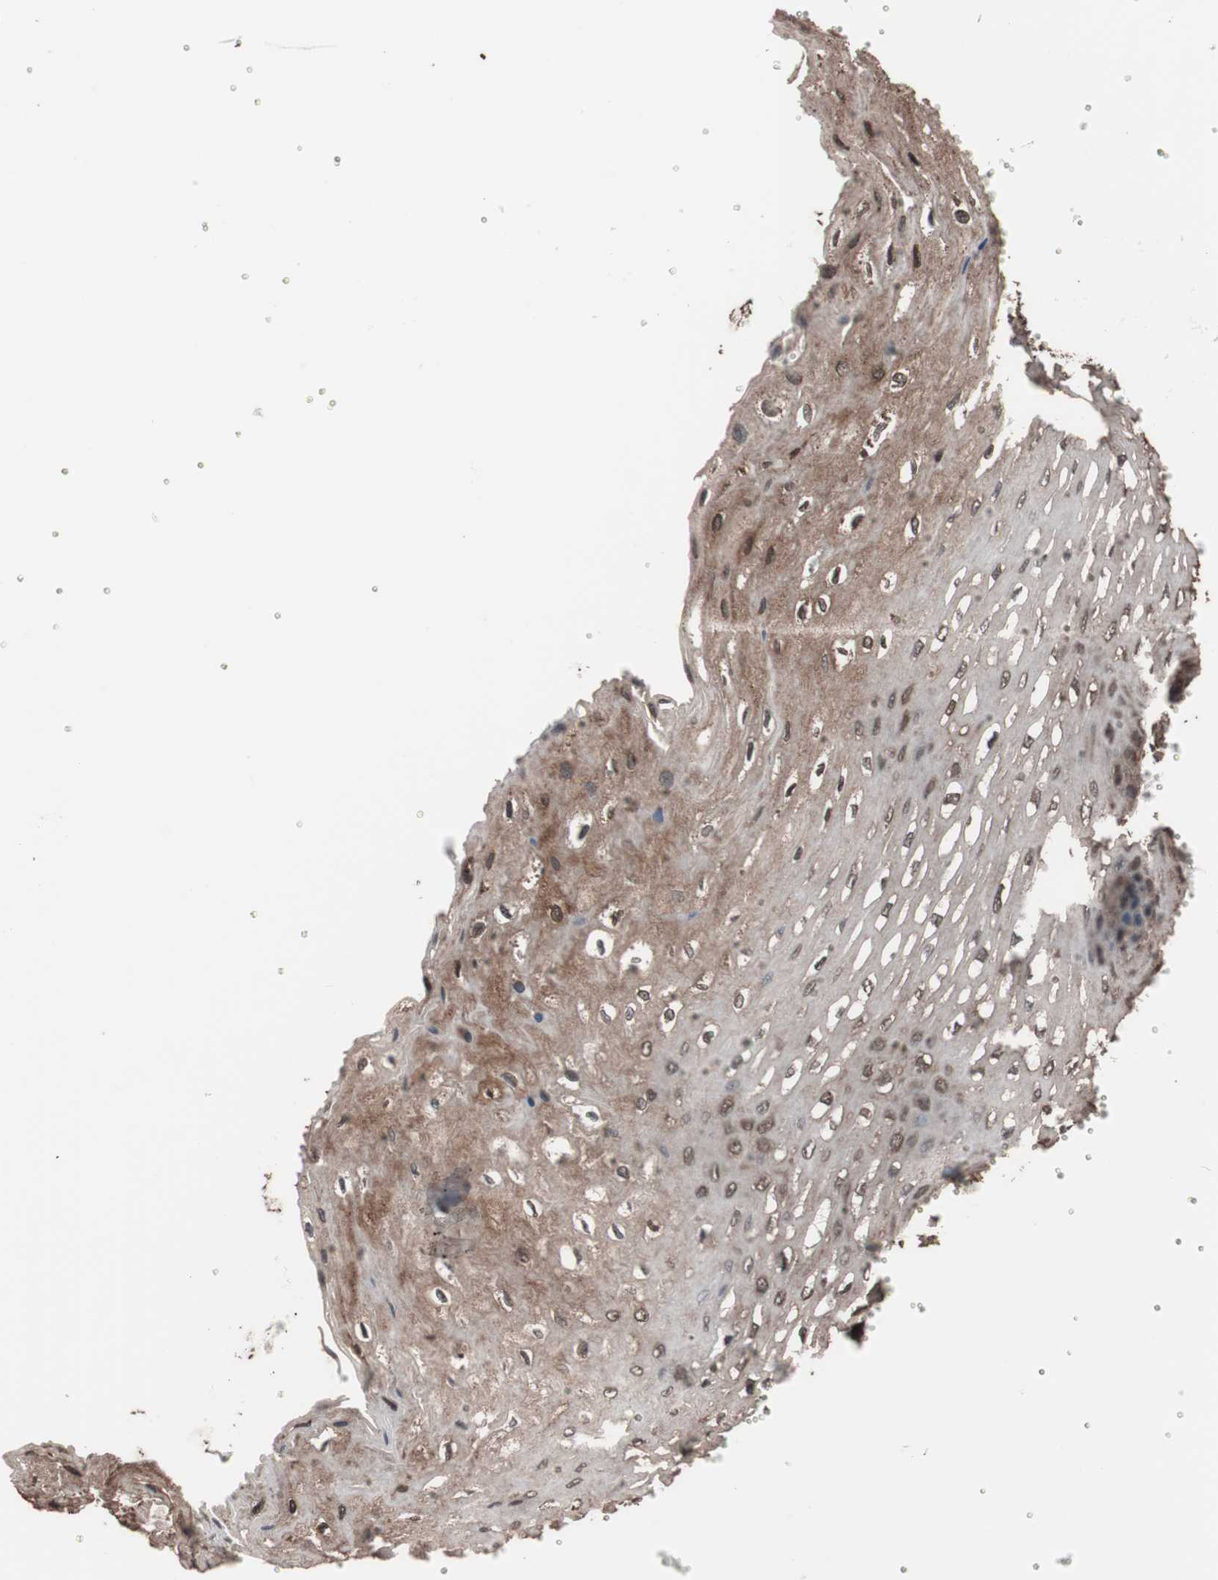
{"staining": {"intensity": "moderate", "quantity": ">75%", "location": "cytoplasmic/membranous,nuclear"}, "tissue": "esophagus", "cell_type": "Squamous epithelial cells", "image_type": "normal", "snomed": [{"axis": "morphology", "description": "Normal tissue, NOS"}, {"axis": "topography", "description": "Esophagus"}], "caption": "DAB immunohistochemical staining of normal human esophagus displays moderate cytoplasmic/membranous,nuclear protein expression in about >75% of squamous epithelial cells.", "gene": "CALM2", "patient": {"sex": "female", "age": 72}}